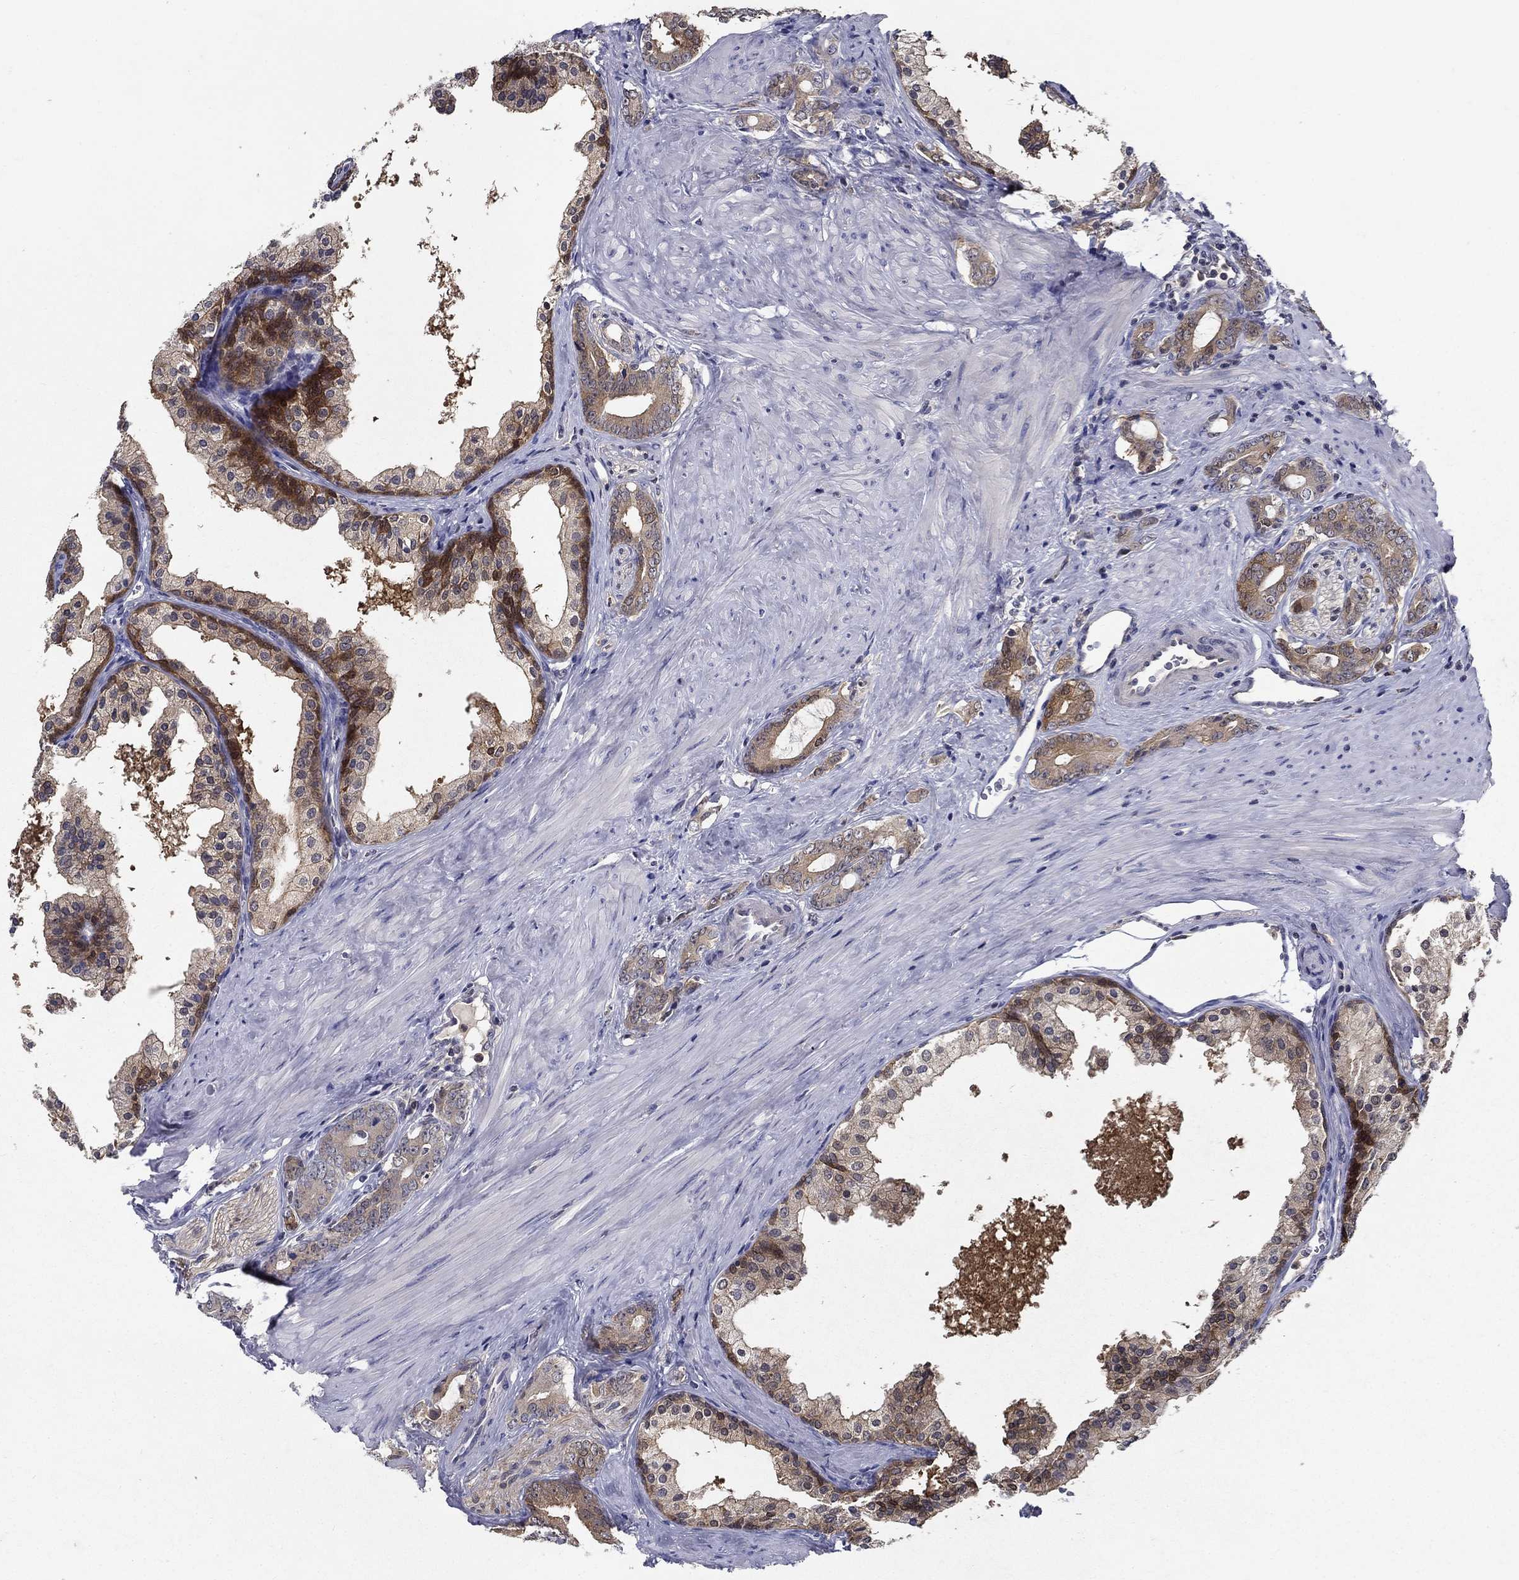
{"staining": {"intensity": "weak", "quantity": ">75%", "location": "cytoplasmic/membranous"}, "tissue": "prostate cancer", "cell_type": "Tumor cells", "image_type": "cancer", "snomed": [{"axis": "morphology", "description": "Adenocarcinoma, NOS"}, {"axis": "topography", "description": "Prostate"}], "caption": "Weak cytoplasmic/membranous positivity is appreciated in about >75% of tumor cells in prostate cancer.", "gene": "GLTP", "patient": {"sex": "male", "age": 55}}